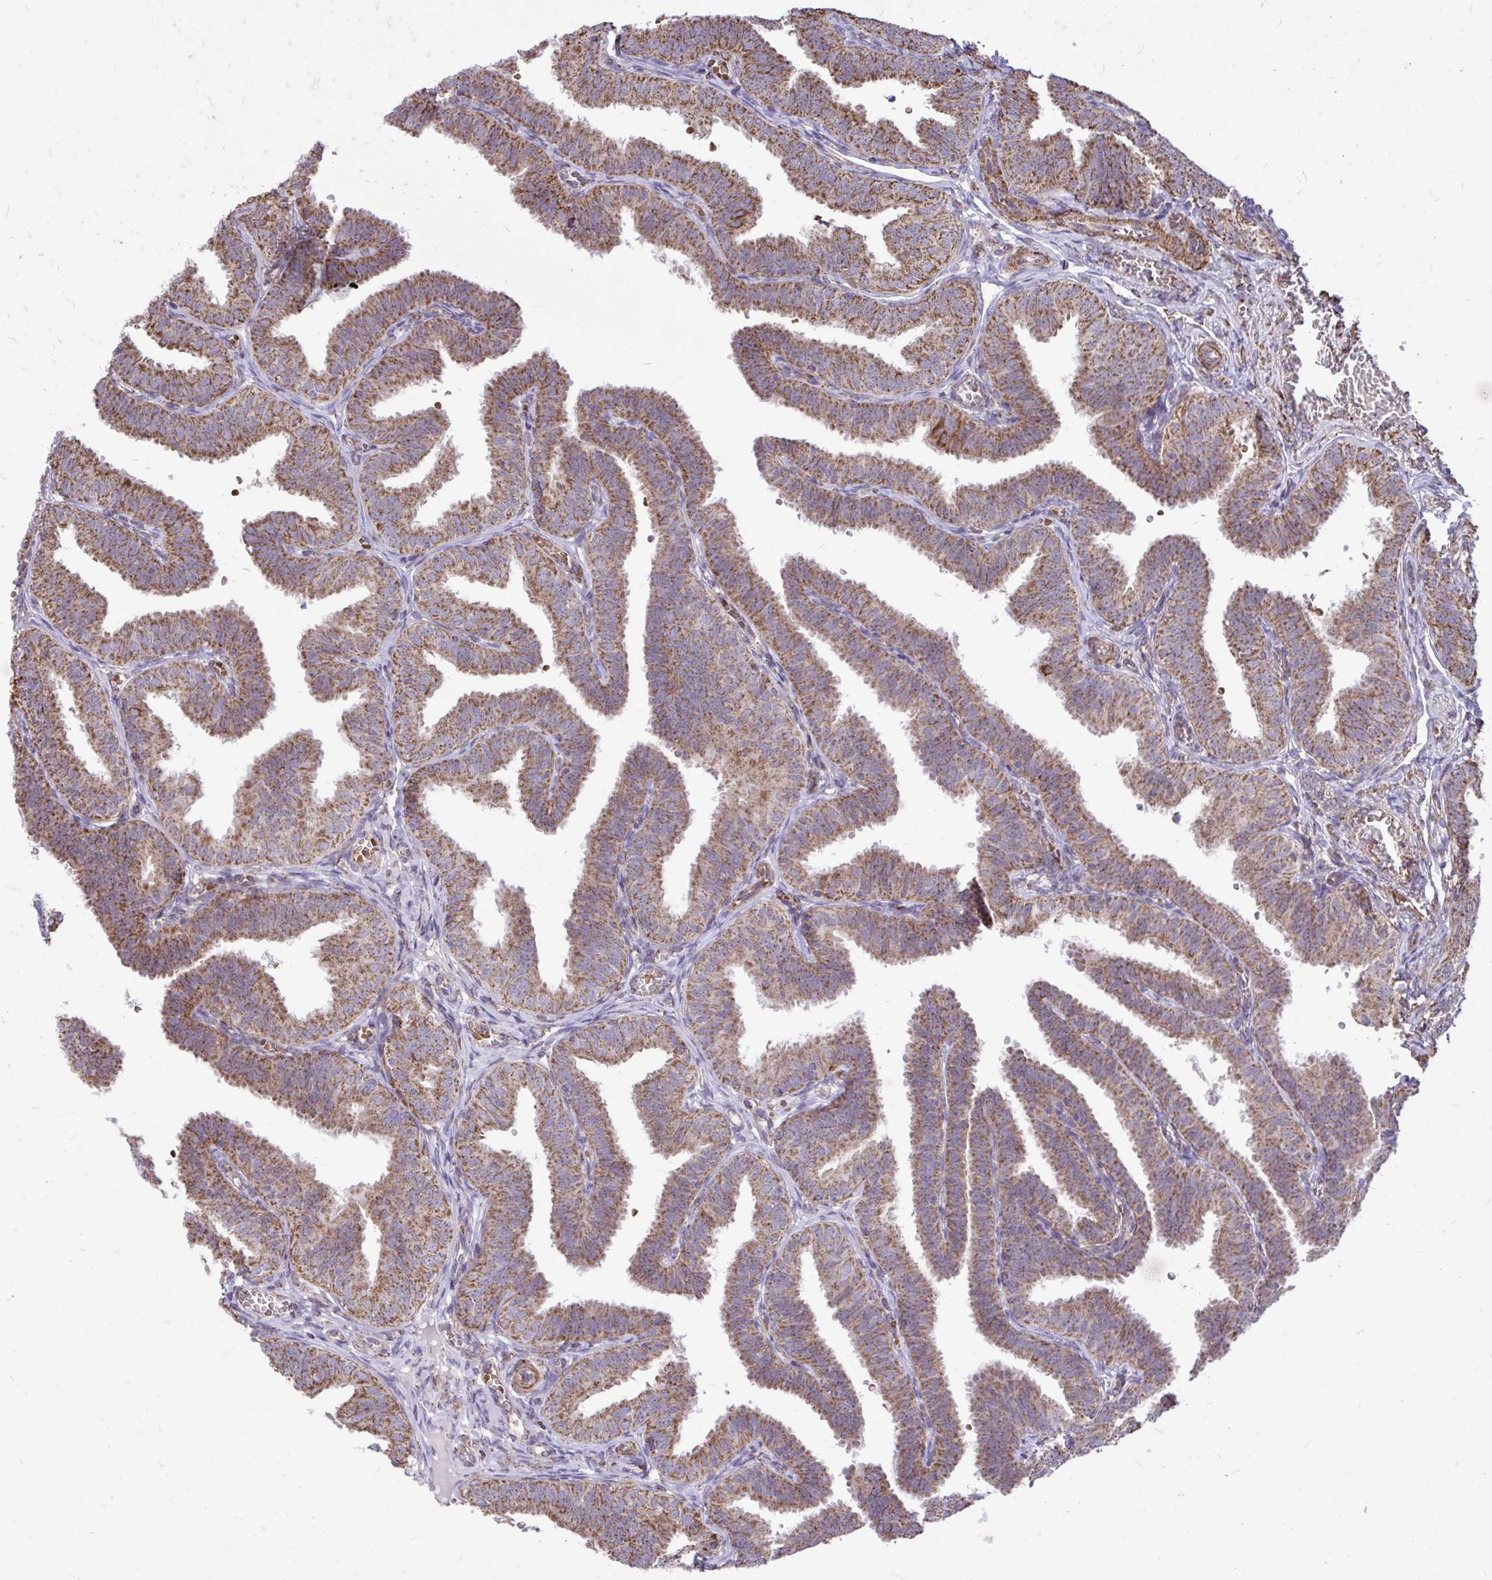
{"staining": {"intensity": "moderate", "quantity": ">75%", "location": "cytoplasmic/membranous"}, "tissue": "fallopian tube", "cell_type": "Glandular cells", "image_type": "normal", "snomed": [{"axis": "morphology", "description": "Normal tissue, NOS"}, {"axis": "topography", "description": "Fallopian tube"}], "caption": "Unremarkable fallopian tube was stained to show a protein in brown. There is medium levels of moderate cytoplasmic/membranous staining in about >75% of glandular cells. (DAB IHC with brightfield microscopy, high magnification).", "gene": "UBE2C", "patient": {"sex": "female", "age": 25}}